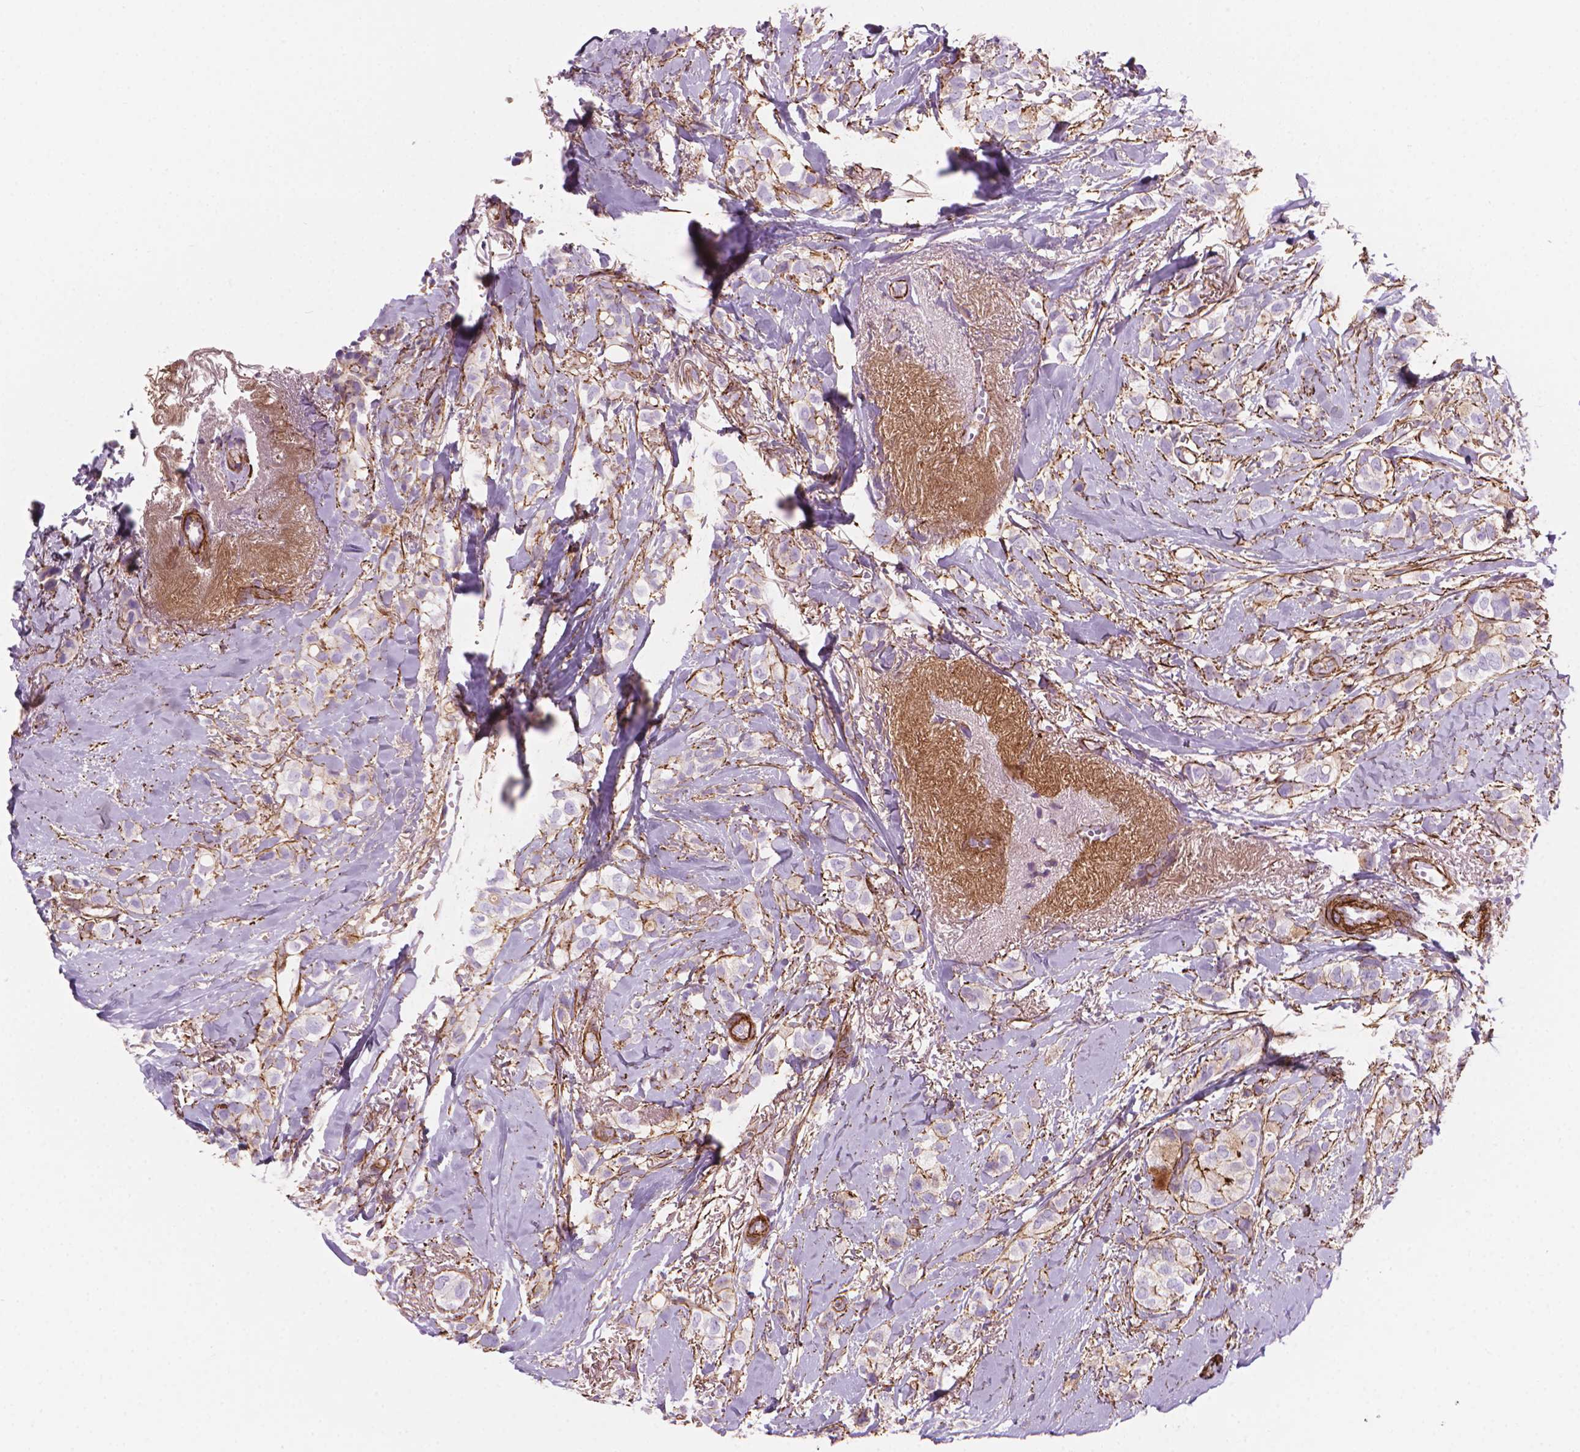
{"staining": {"intensity": "negative", "quantity": "none", "location": "none"}, "tissue": "breast cancer", "cell_type": "Tumor cells", "image_type": "cancer", "snomed": [{"axis": "morphology", "description": "Duct carcinoma"}, {"axis": "topography", "description": "Breast"}], "caption": "This is an immunohistochemistry photomicrograph of intraductal carcinoma (breast). There is no positivity in tumor cells.", "gene": "PATJ", "patient": {"sex": "female", "age": 85}}